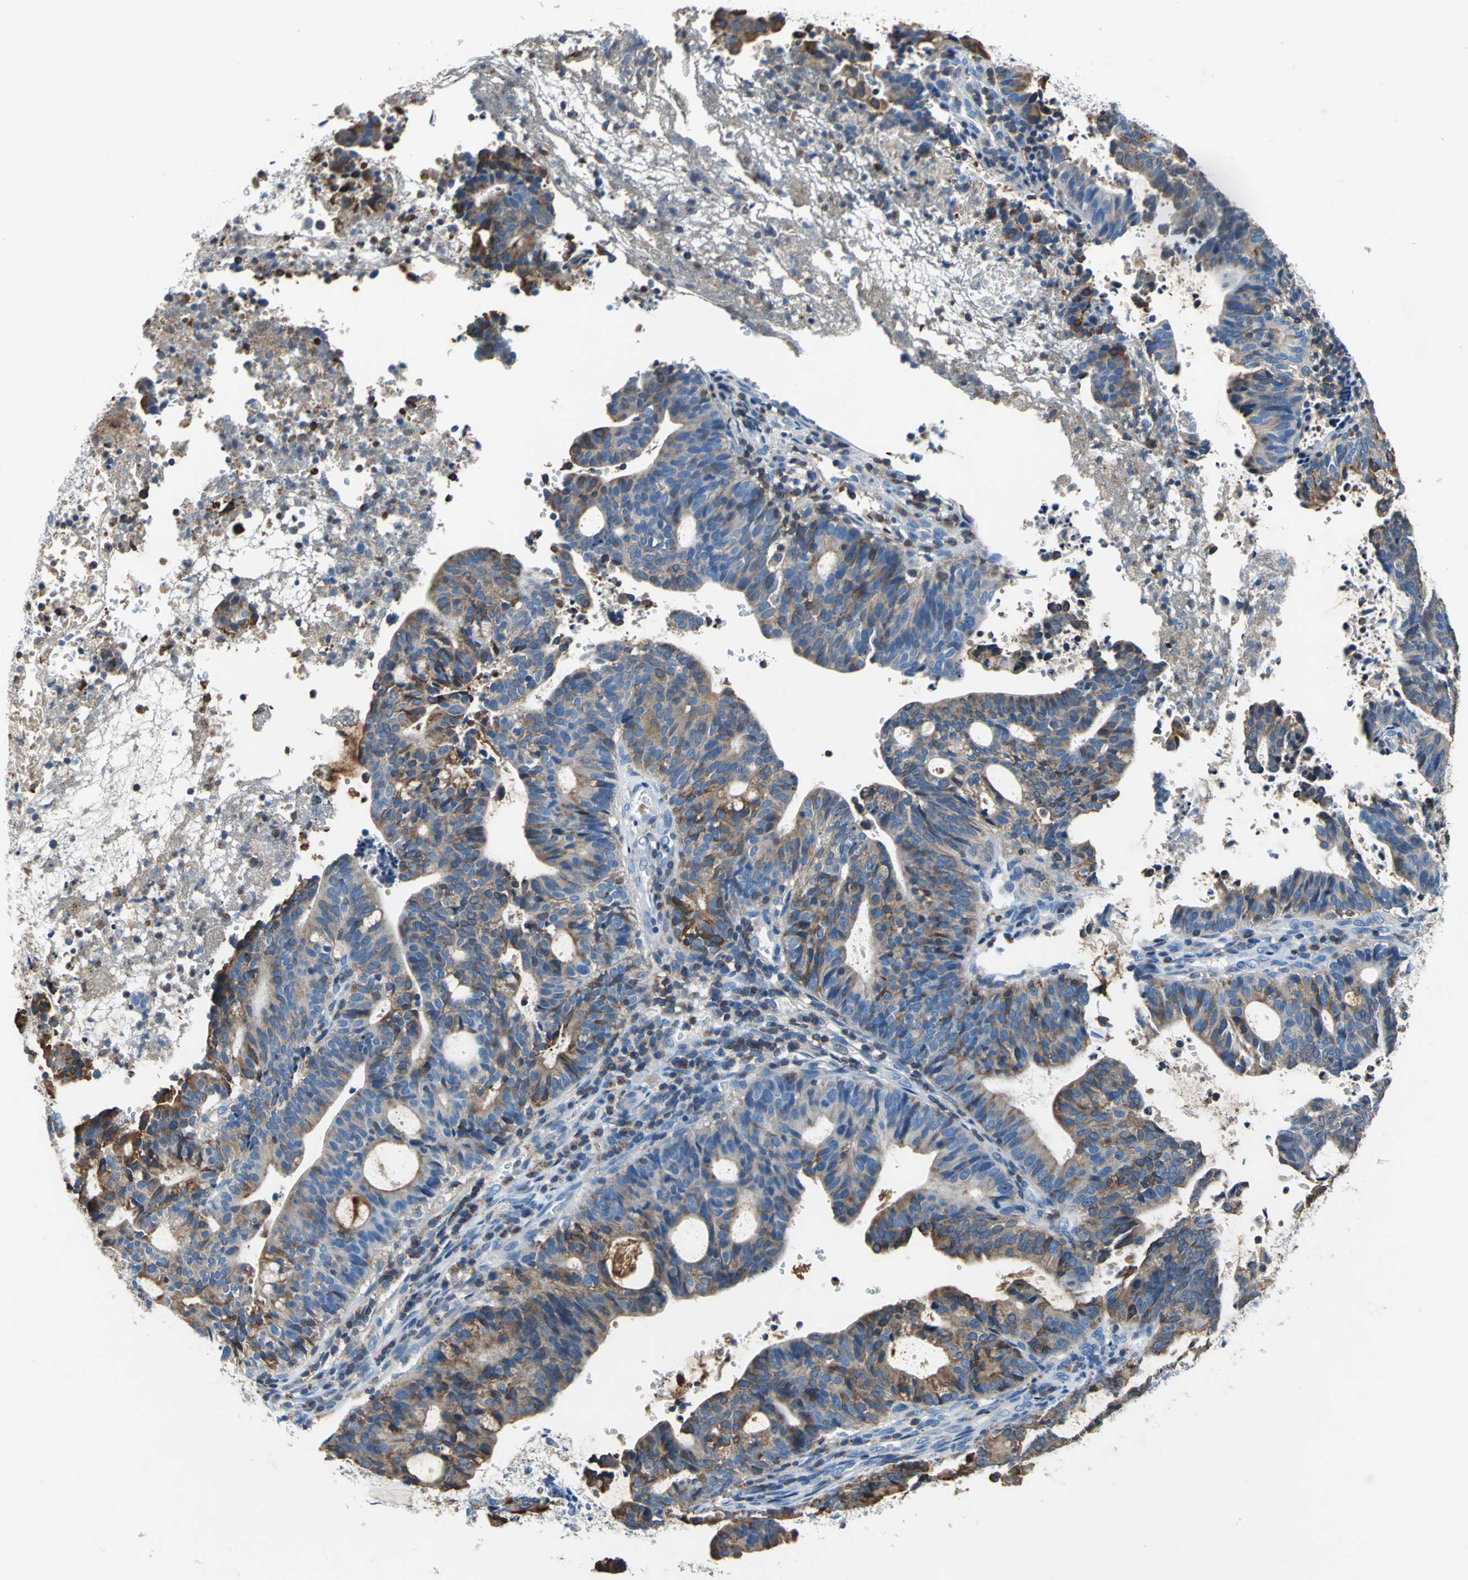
{"staining": {"intensity": "strong", "quantity": ">75%", "location": "cytoplasmic/membranous"}, "tissue": "endometrial cancer", "cell_type": "Tumor cells", "image_type": "cancer", "snomed": [{"axis": "morphology", "description": "Adenocarcinoma, NOS"}, {"axis": "topography", "description": "Uterus"}], "caption": "Protein expression by immunohistochemistry (IHC) exhibits strong cytoplasmic/membranous expression in approximately >75% of tumor cells in endometrial cancer. (DAB (3,3'-diaminobenzidine) IHC, brown staining for protein, blue staining for nuclei).", "gene": "SEPTIN6", "patient": {"sex": "female", "age": 83}}